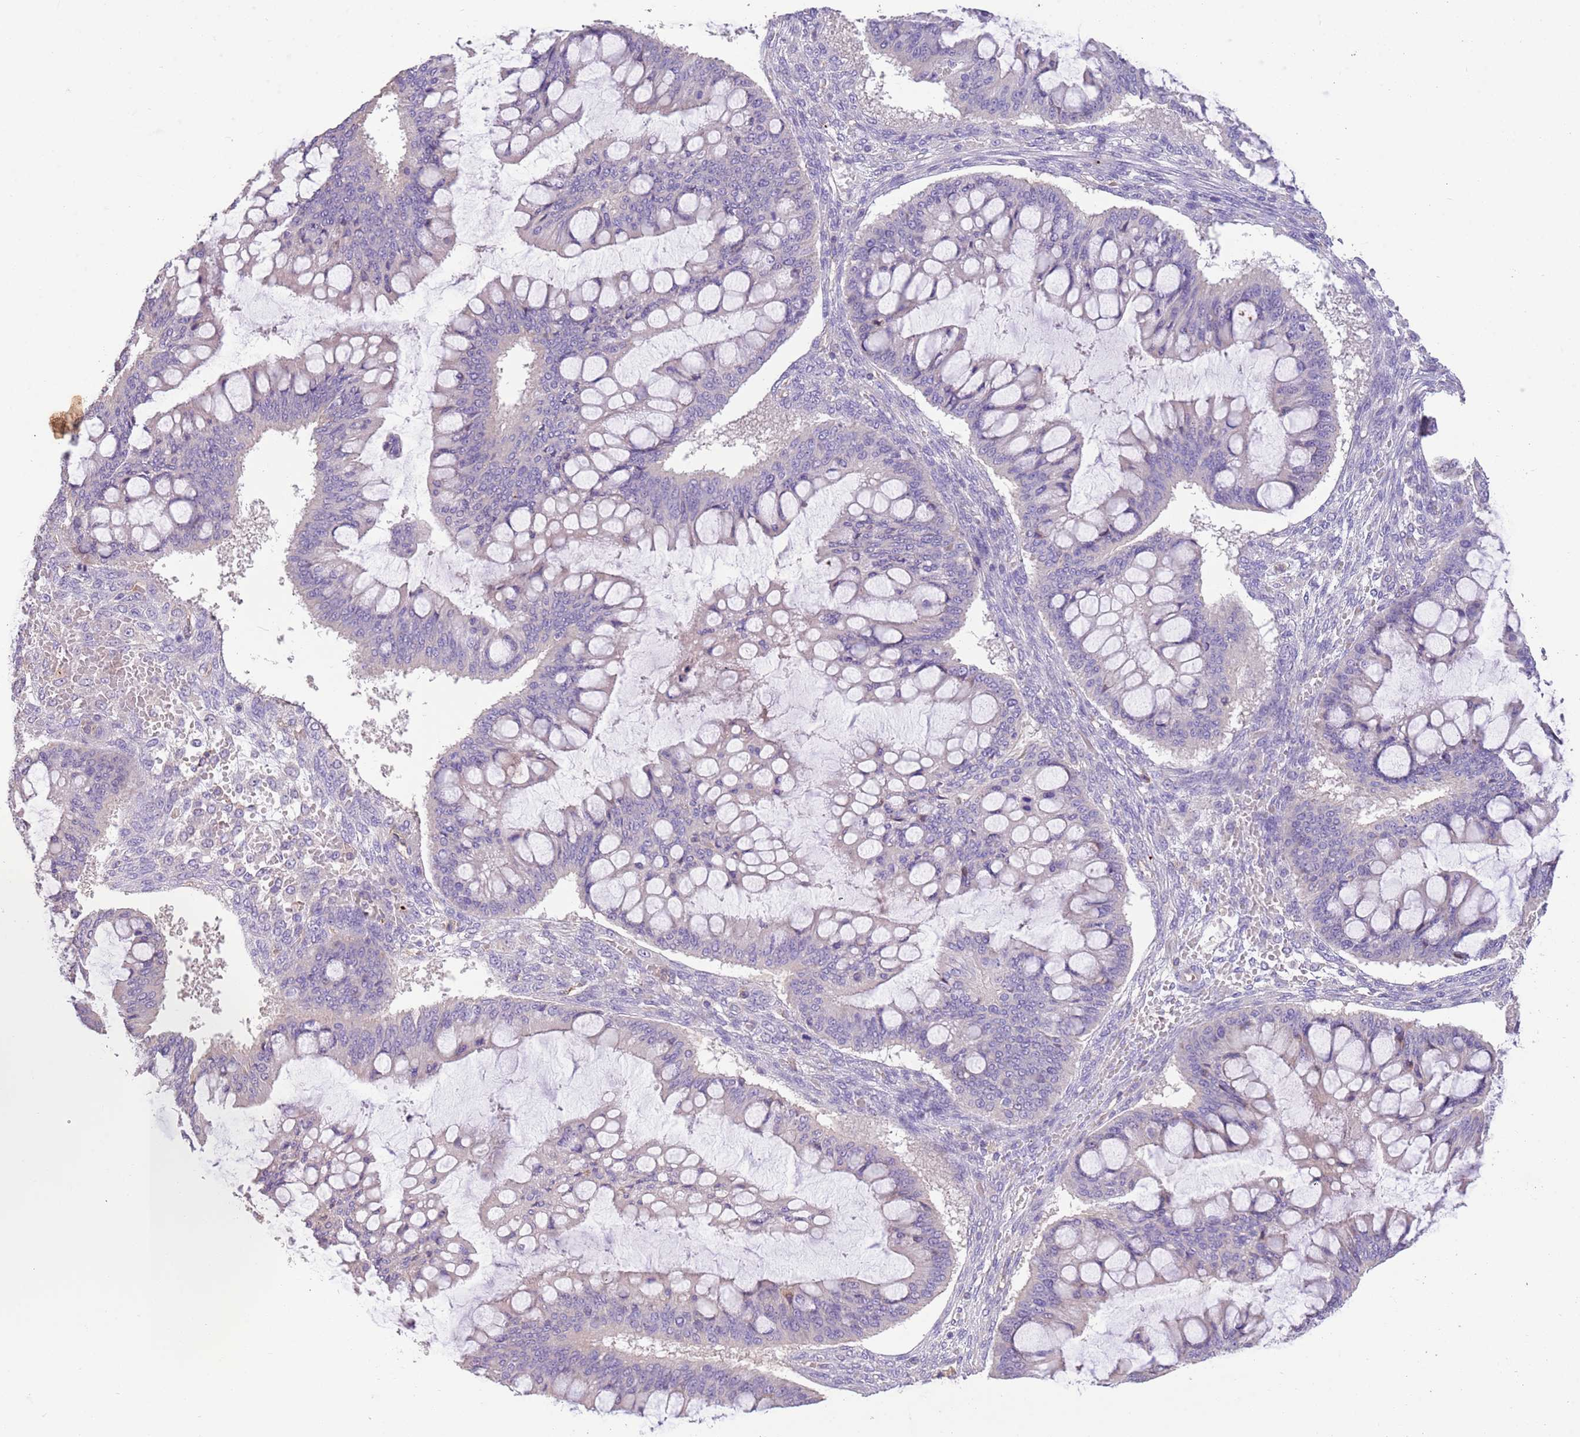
{"staining": {"intensity": "negative", "quantity": "none", "location": "none"}, "tissue": "ovarian cancer", "cell_type": "Tumor cells", "image_type": "cancer", "snomed": [{"axis": "morphology", "description": "Cystadenocarcinoma, mucinous, NOS"}, {"axis": "topography", "description": "Ovary"}], "caption": "Ovarian mucinous cystadenocarcinoma was stained to show a protein in brown. There is no significant staining in tumor cells.", "gene": "SFTPA1", "patient": {"sex": "female", "age": 73}}